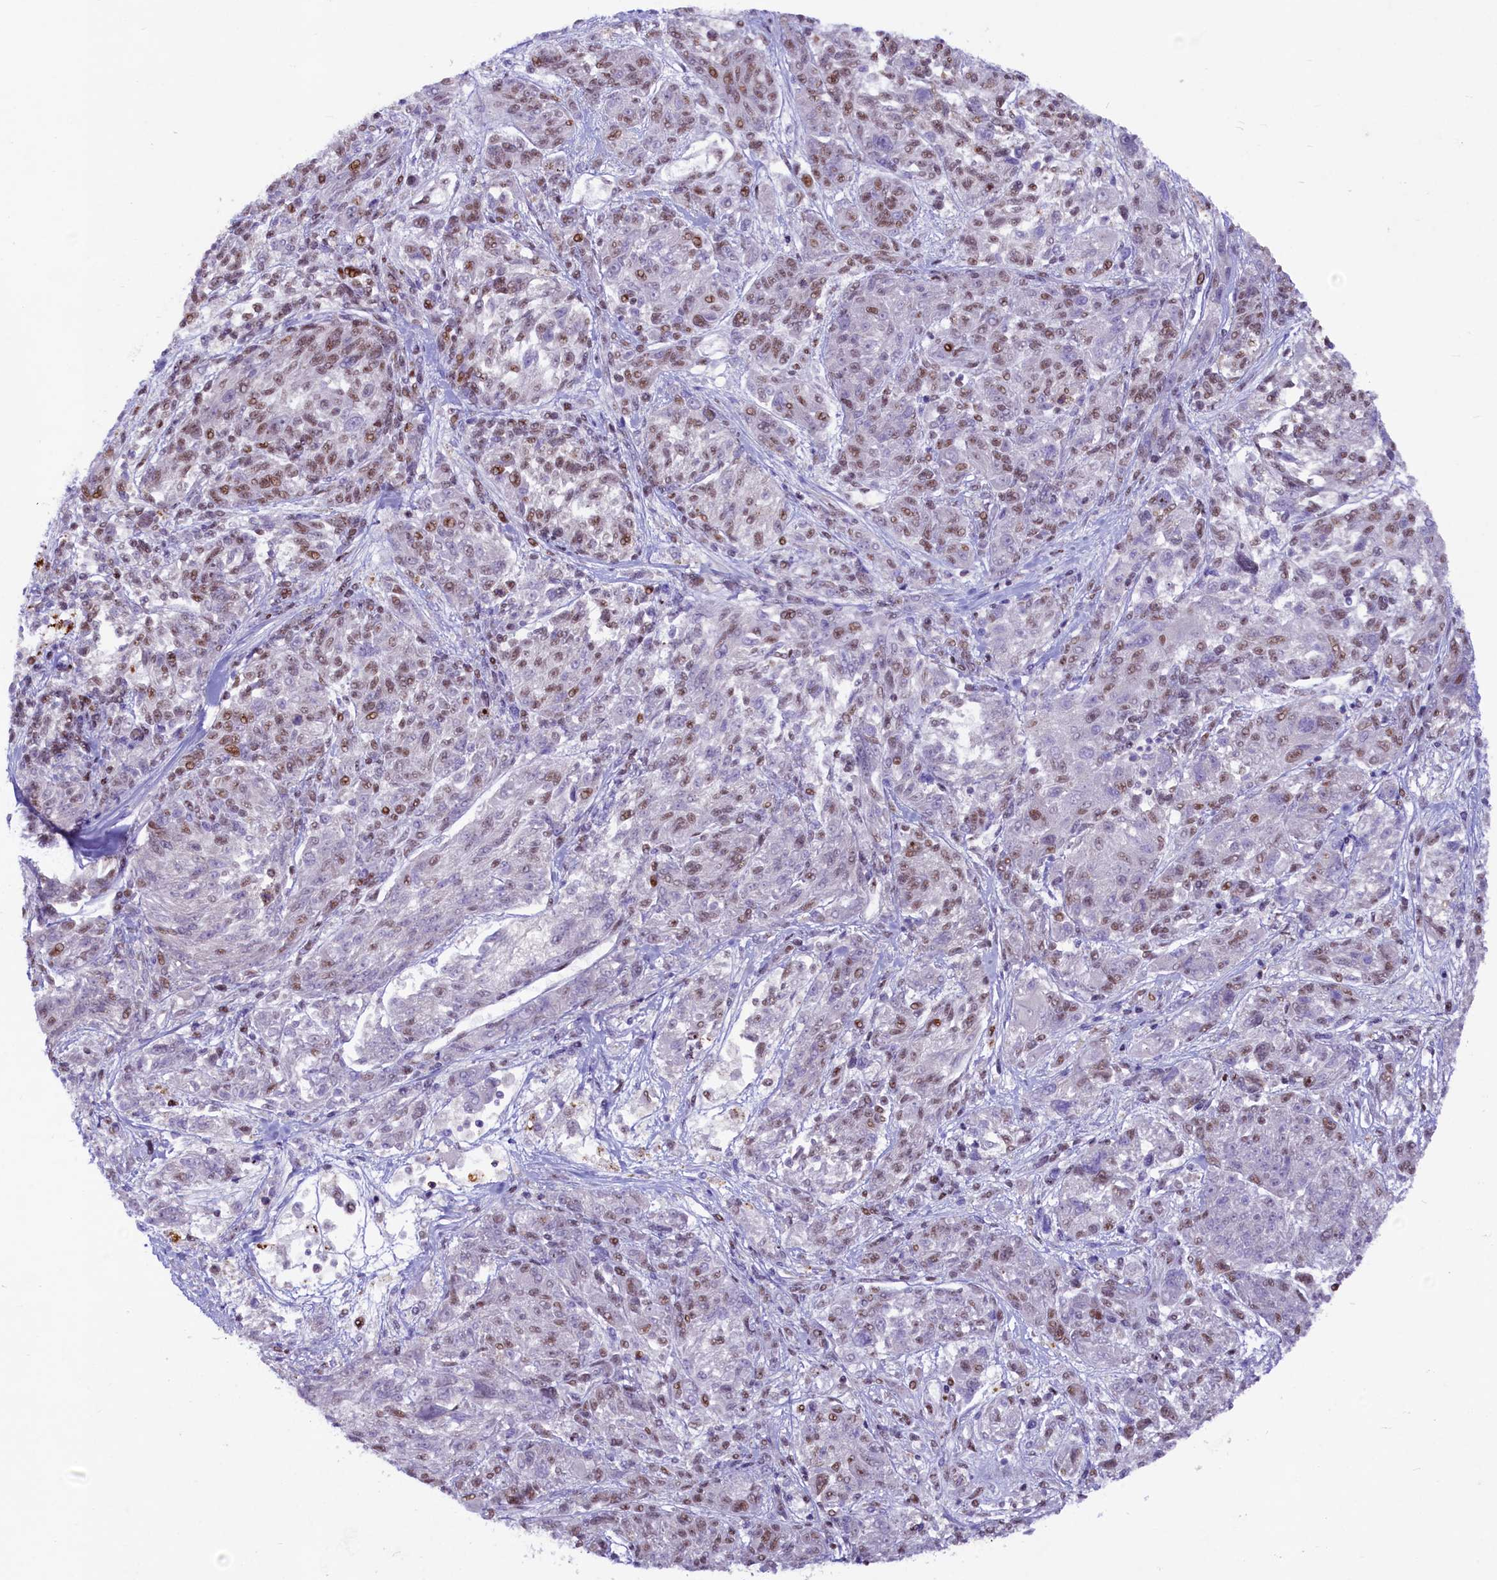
{"staining": {"intensity": "moderate", "quantity": "25%-75%", "location": "nuclear"}, "tissue": "melanoma", "cell_type": "Tumor cells", "image_type": "cancer", "snomed": [{"axis": "morphology", "description": "Malignant melanoma, NOS"}, {"axis": "topography", "description": "Skin"}], "caption": "Human malignant melanoma stained for a protein (brown) demonstrates moderate nuclear positive expression in about 25%-75% of tumor cells.", "gene": "ANKS3", "patient": {"sex": "male", "age": 53}}